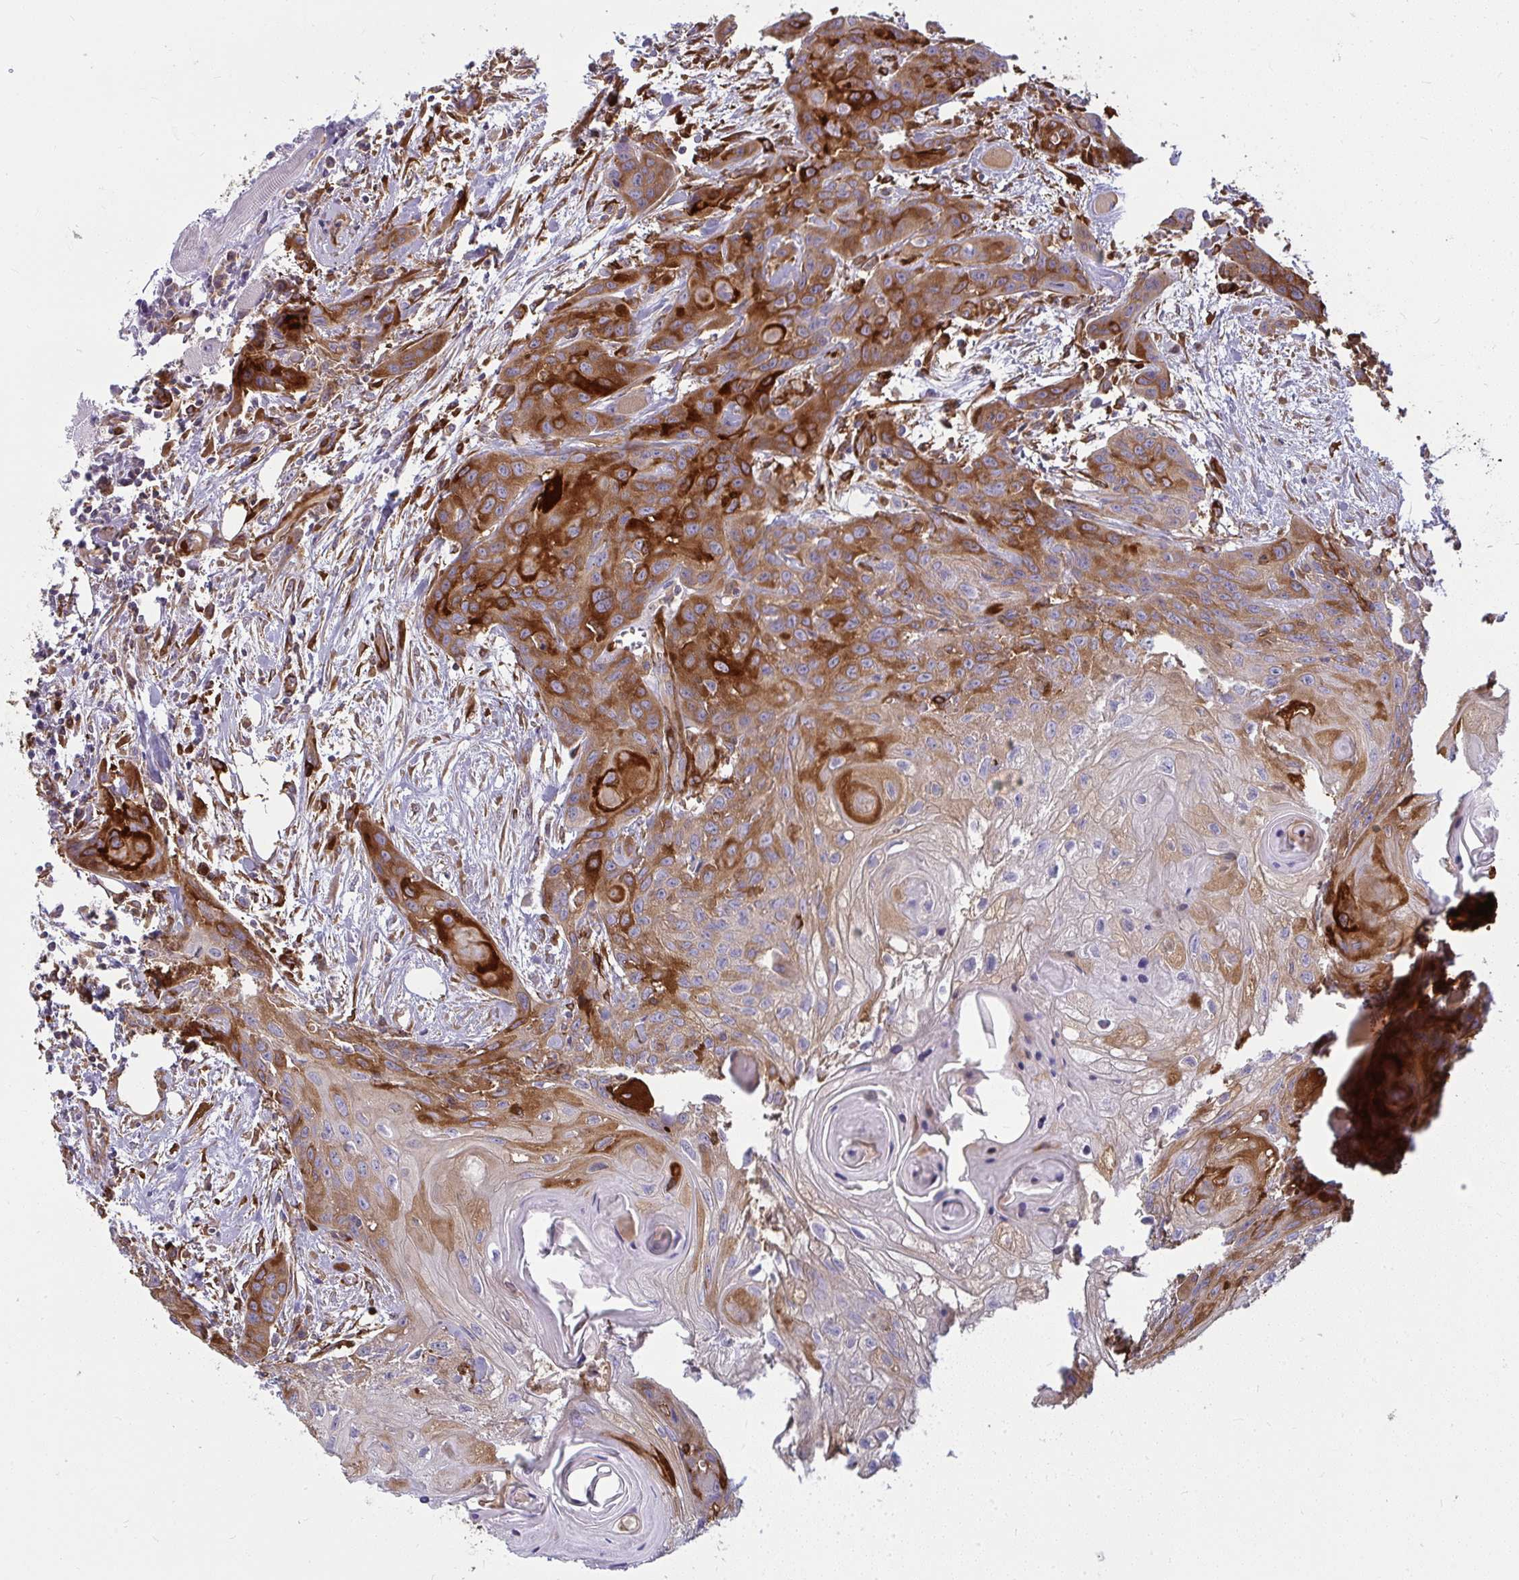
{"staining": {"intensity": "strong", "quantity": "25%-75%", "location": "cytoplasmic/membranous"}, "tissue": "head and neck cancer", "cell_type": "Tumor cells", "image_type": "cancer", "snomed": [{"axis": "morphology", "description": "Squamous cell carcinoma, NOS"}, {"axis": "topography", "description": "Oral tissue"}, {"axis": "topography", "description": "Head-Neck"}], "caption": "Human head and neck cancer (squamous cell carcinoma) stained with a protein marker exhibits strong staining in tumor cells.", "gene": "IFIT3", "patient": {"sex": "male", "age": 58}}